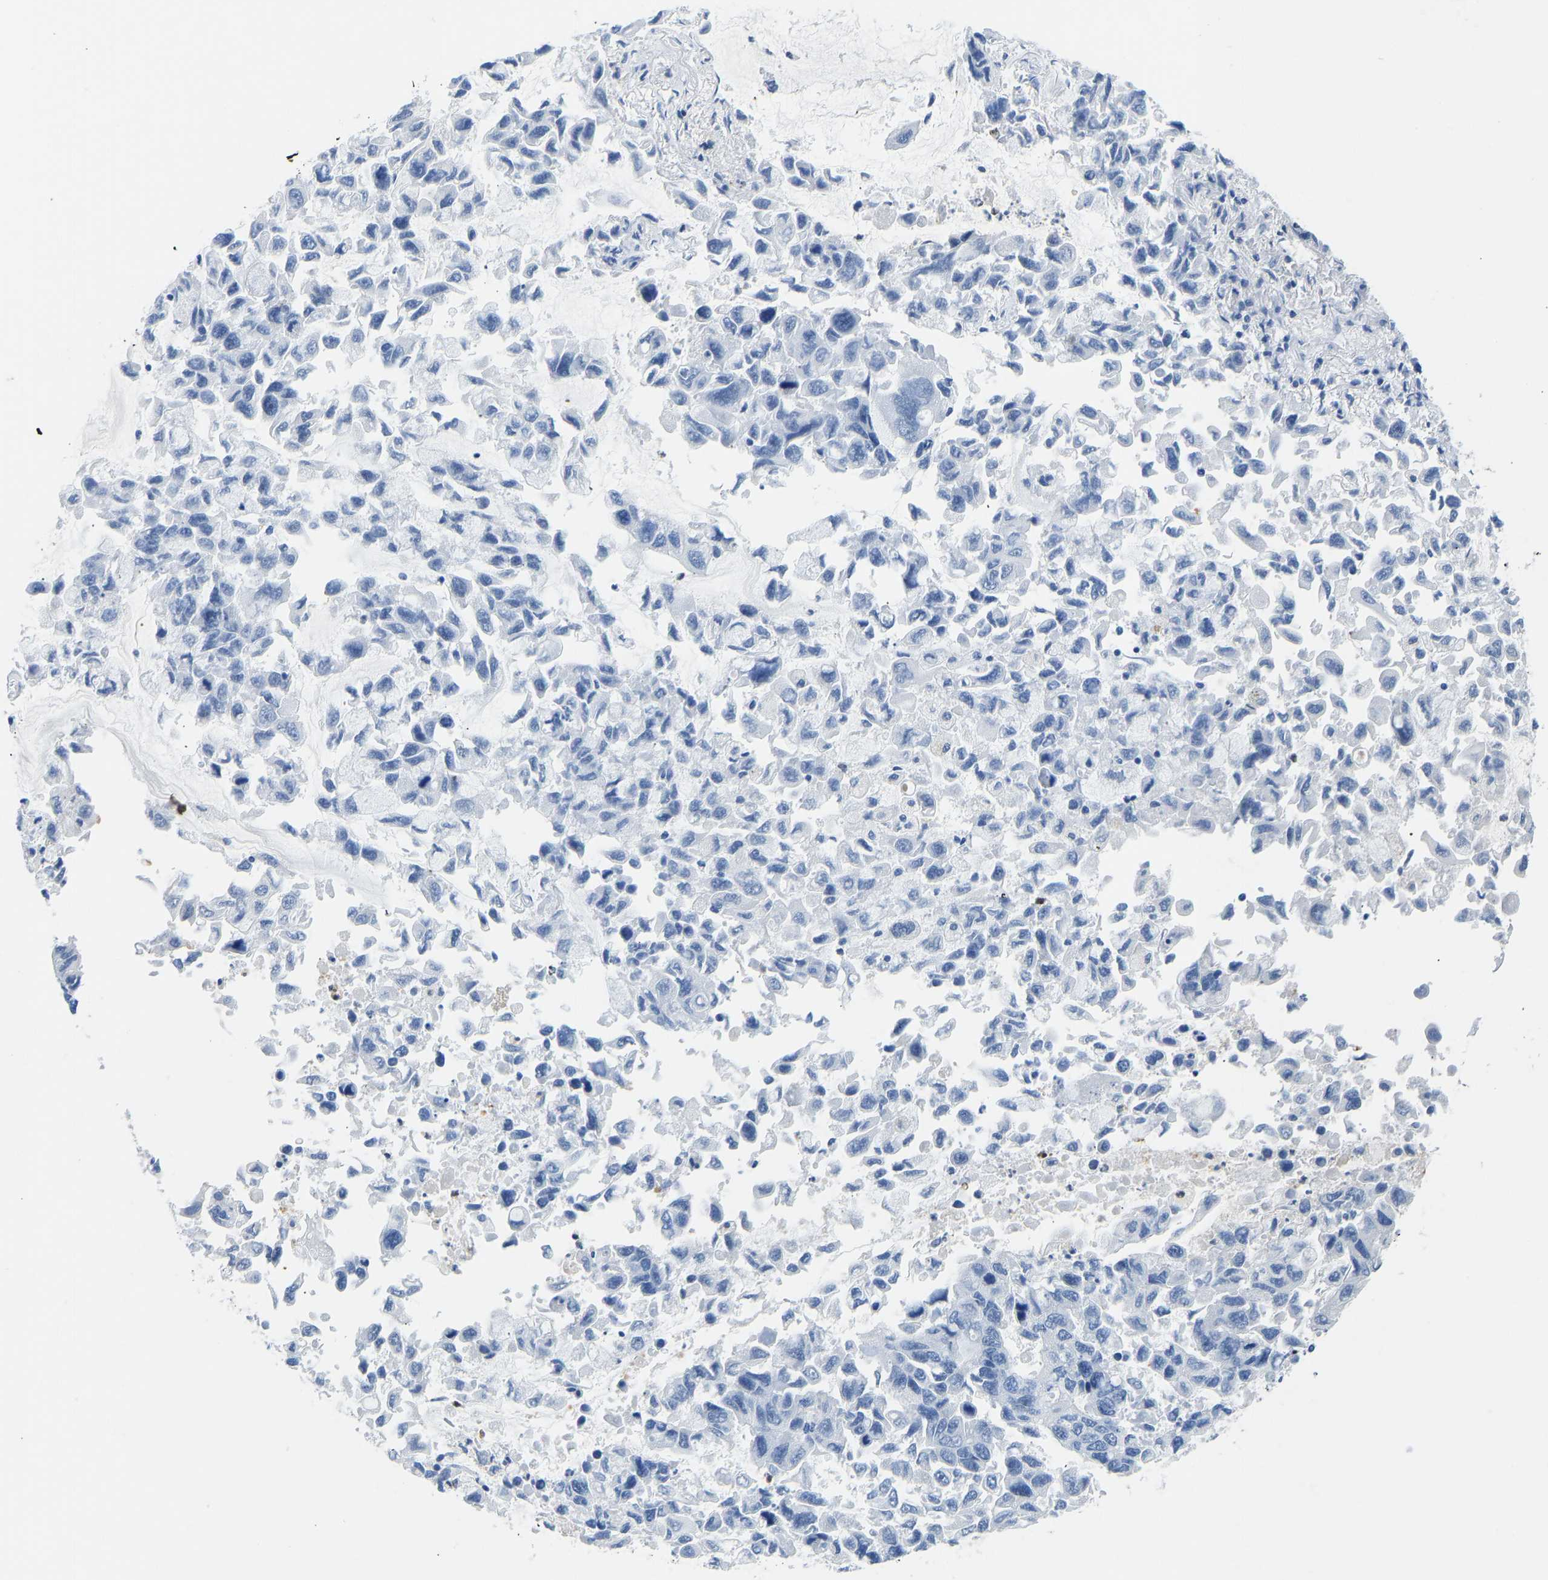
{"staining": {"intensity": "negative", "quantity": "none", "location": "none"}, "tissue": "lung cancer", "cell_type": "Tumor cells", "image_type": "cancer", "snomed": [{"axis": "morphology", "description": "Adenocarcinoma, NOS"}, {"axis": "topography", "description": "Lung"}], "caption": "A high-resolution photomicrograph shows immunohistochemistry staining of lung cancer (adenocarcinoma), which exhibits no significant positivity in tumor cells.", "gene": "TXNDC2", "patient": {"sex": "male", "age": 64}}